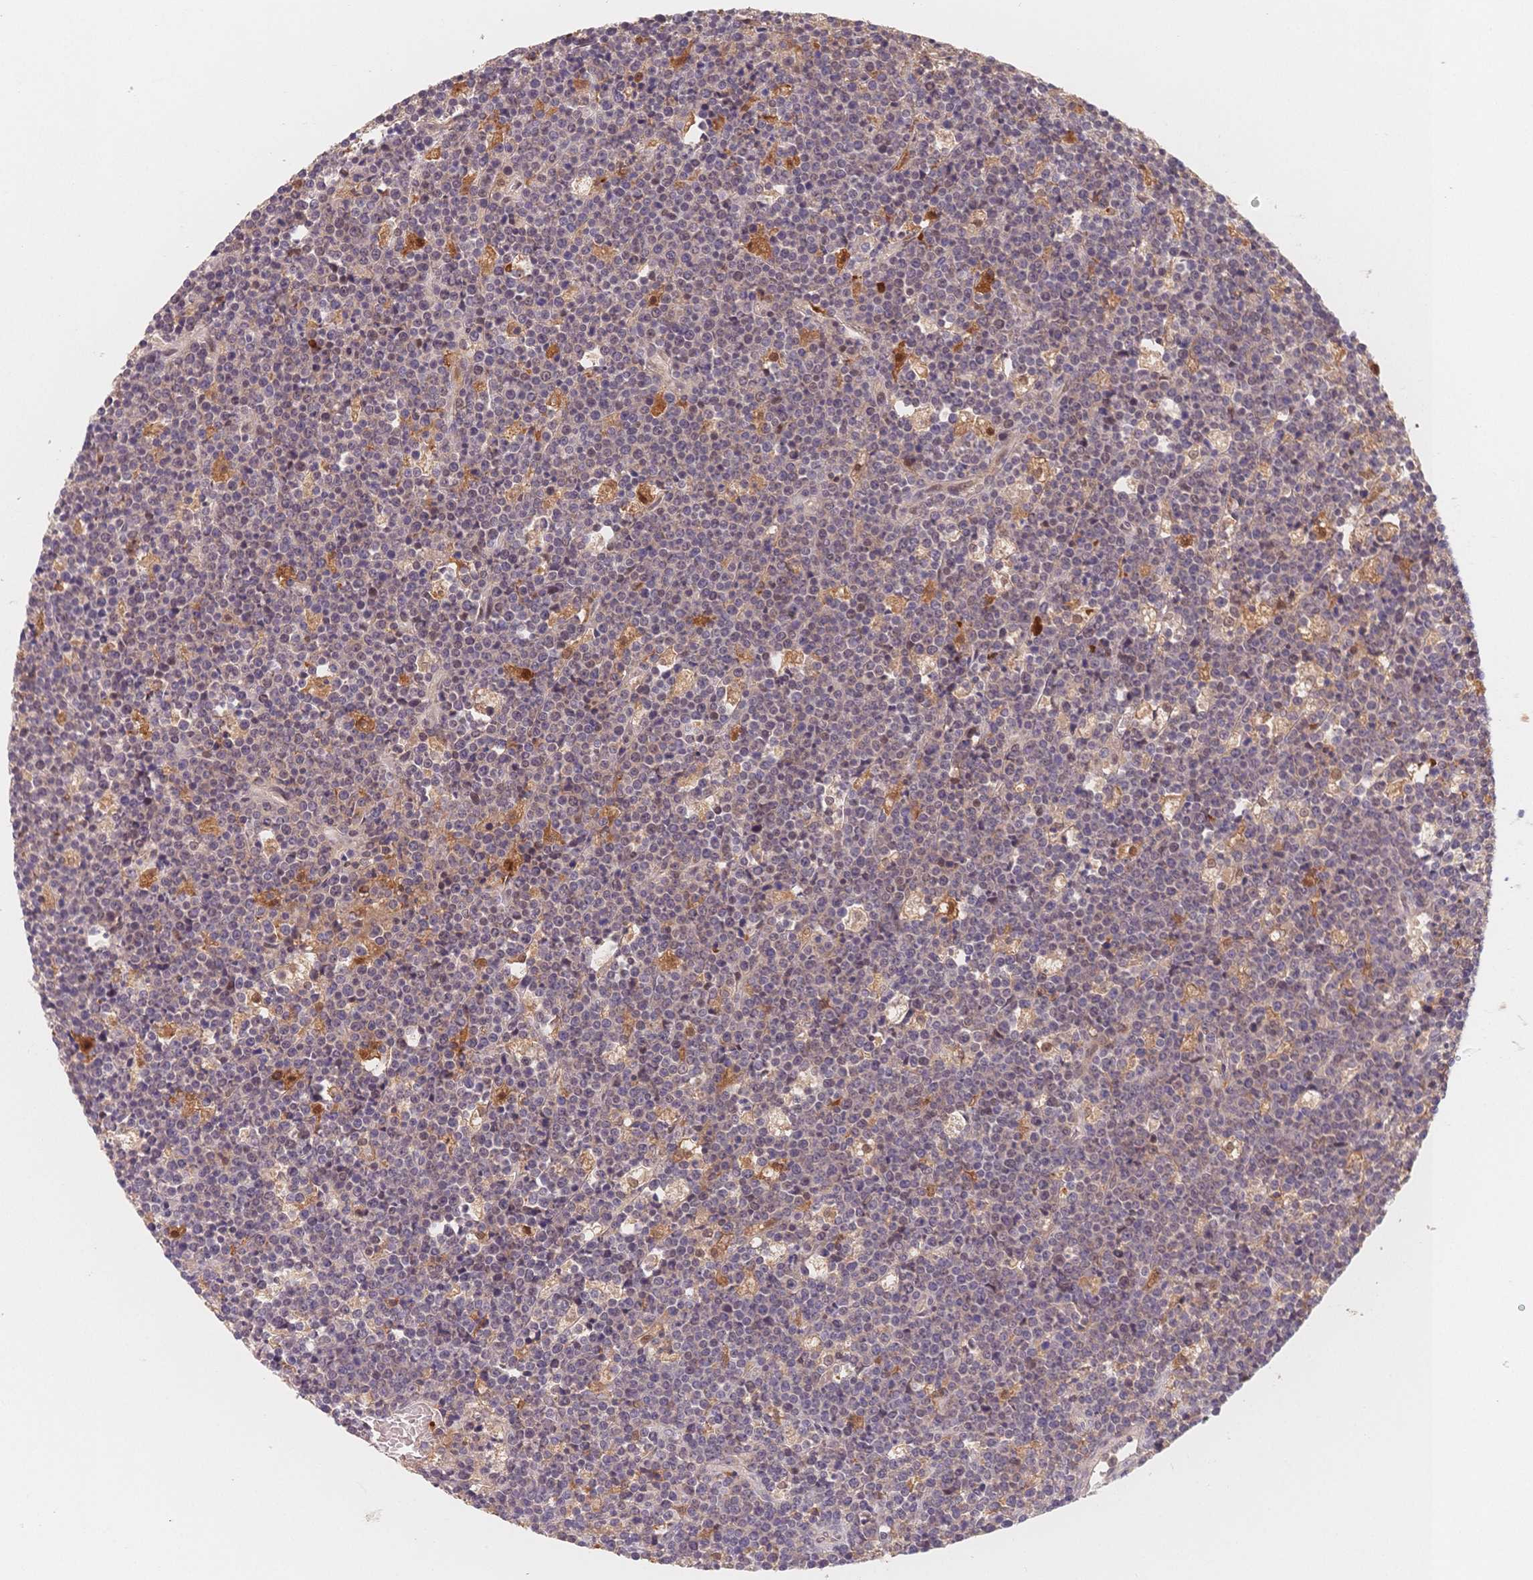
{"staining": {"intensity": "negative", "quantity": "none", "location": "none"}, "tissue": "lymphoma", "cell_type": "Tumor cells", "image_type": "cancer", "snomed": [{"axis": "morphology", "description": "Malignant lymphoma, non-Hodgkin's type, High grade"}, {"axis": "topography", "description": "Ovary"}], "caption": "IHC micrograph of high-grade malignant lymphoma, non-Hodgkin's type stained for a protein (brown), which shows no staining in tumor cells.", "gene": "C12orf75", "patient": {"sex": "female", "age": 56}}